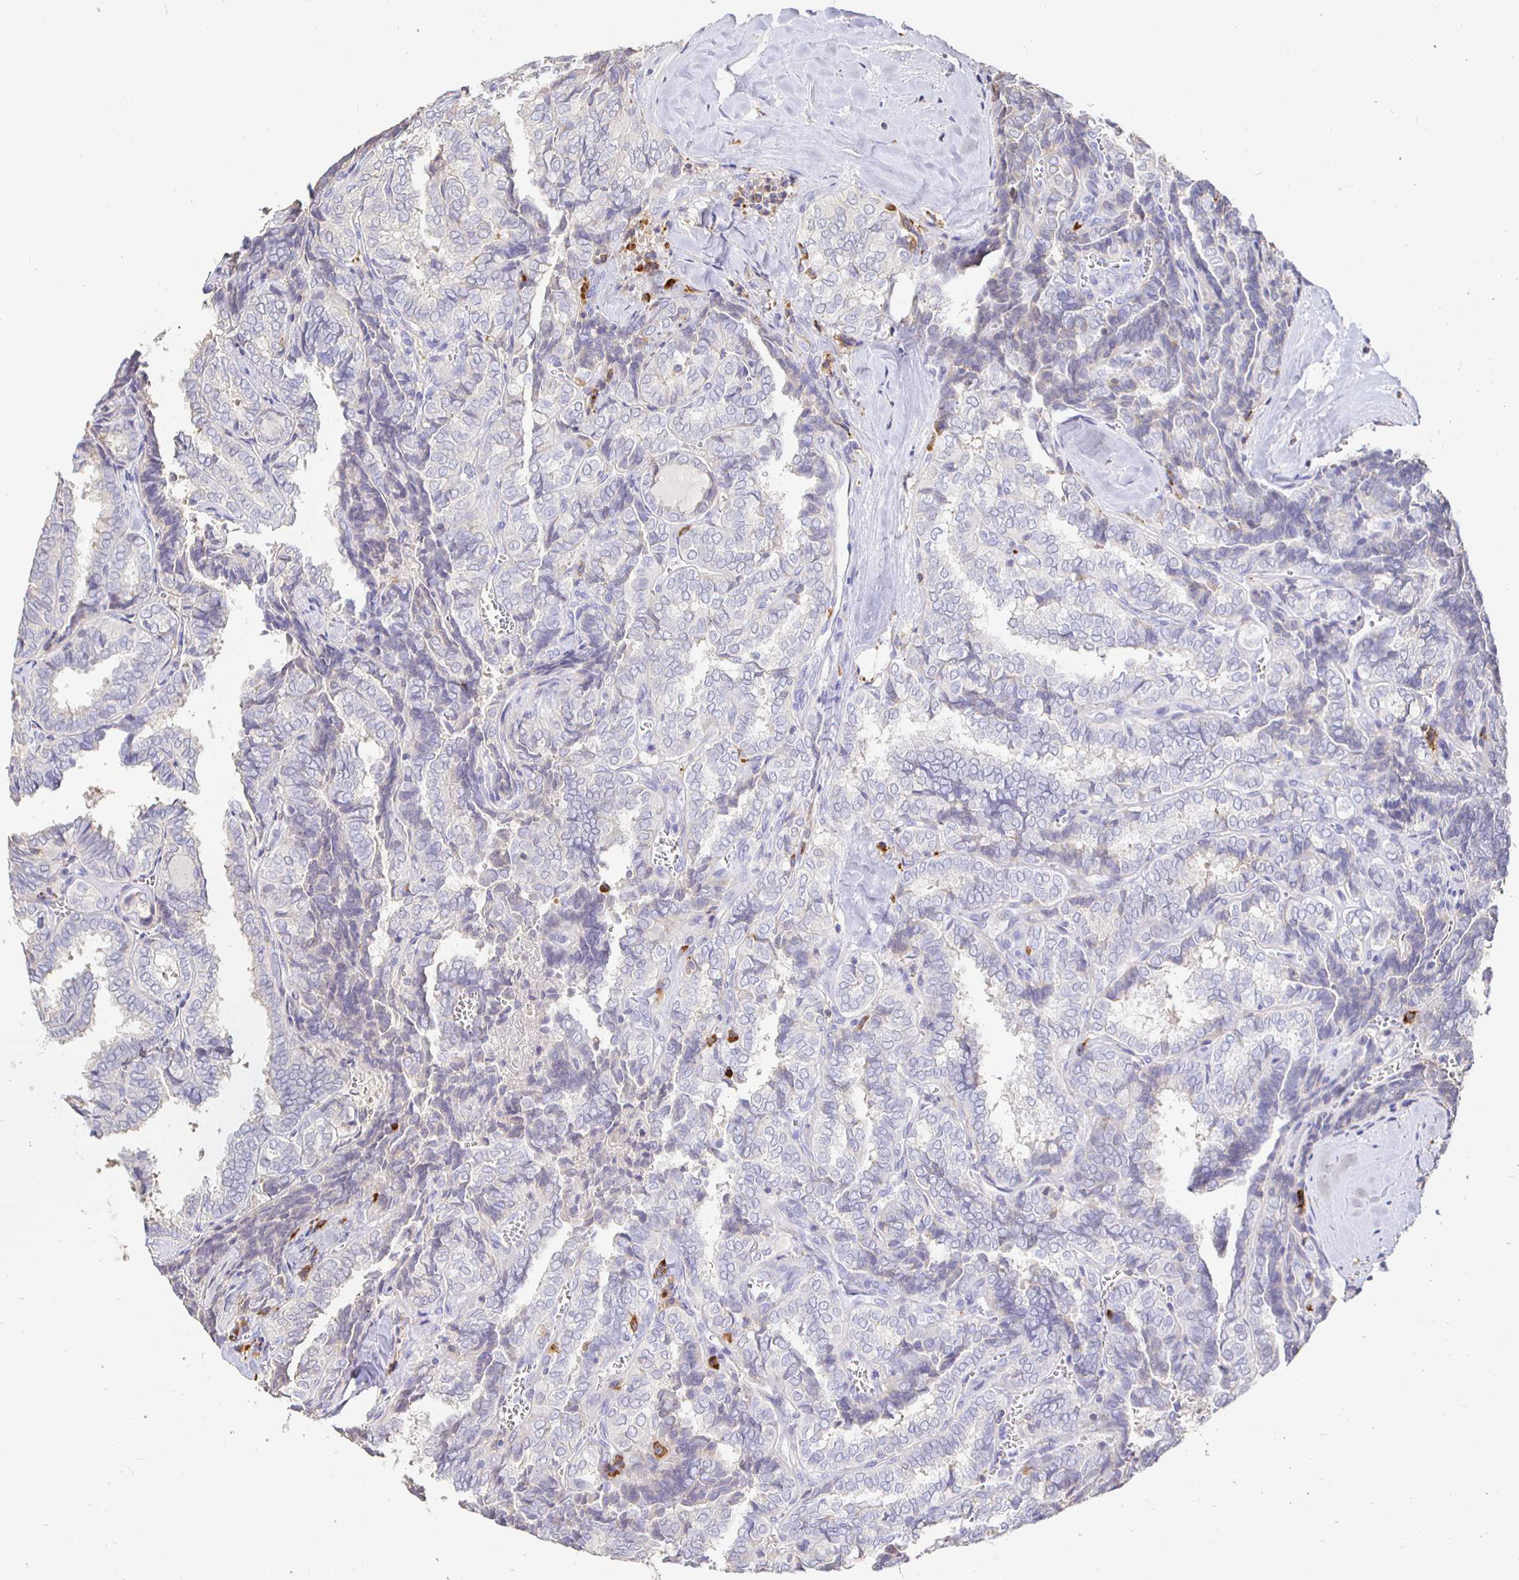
{"staining": {"intensity": "negative", "quantity": "none", "location": "none"}, "tissue": "thyroid cancer", "cell_type": "Tumor cells", "image_type": "cancer", "snomed": [{"axis": "morphology", "description": "Papillary adenocarcinoma, NOS"}, {"axis": "topography", "description": "Thyroid gland"}], "caption": "Immunohistochemical staining of thyroid papillary adenocarcinoma exhibits no significant staining in tumor cells.", "gene": "CXCR3", "patient": {"sex": "female", "age": 30}}